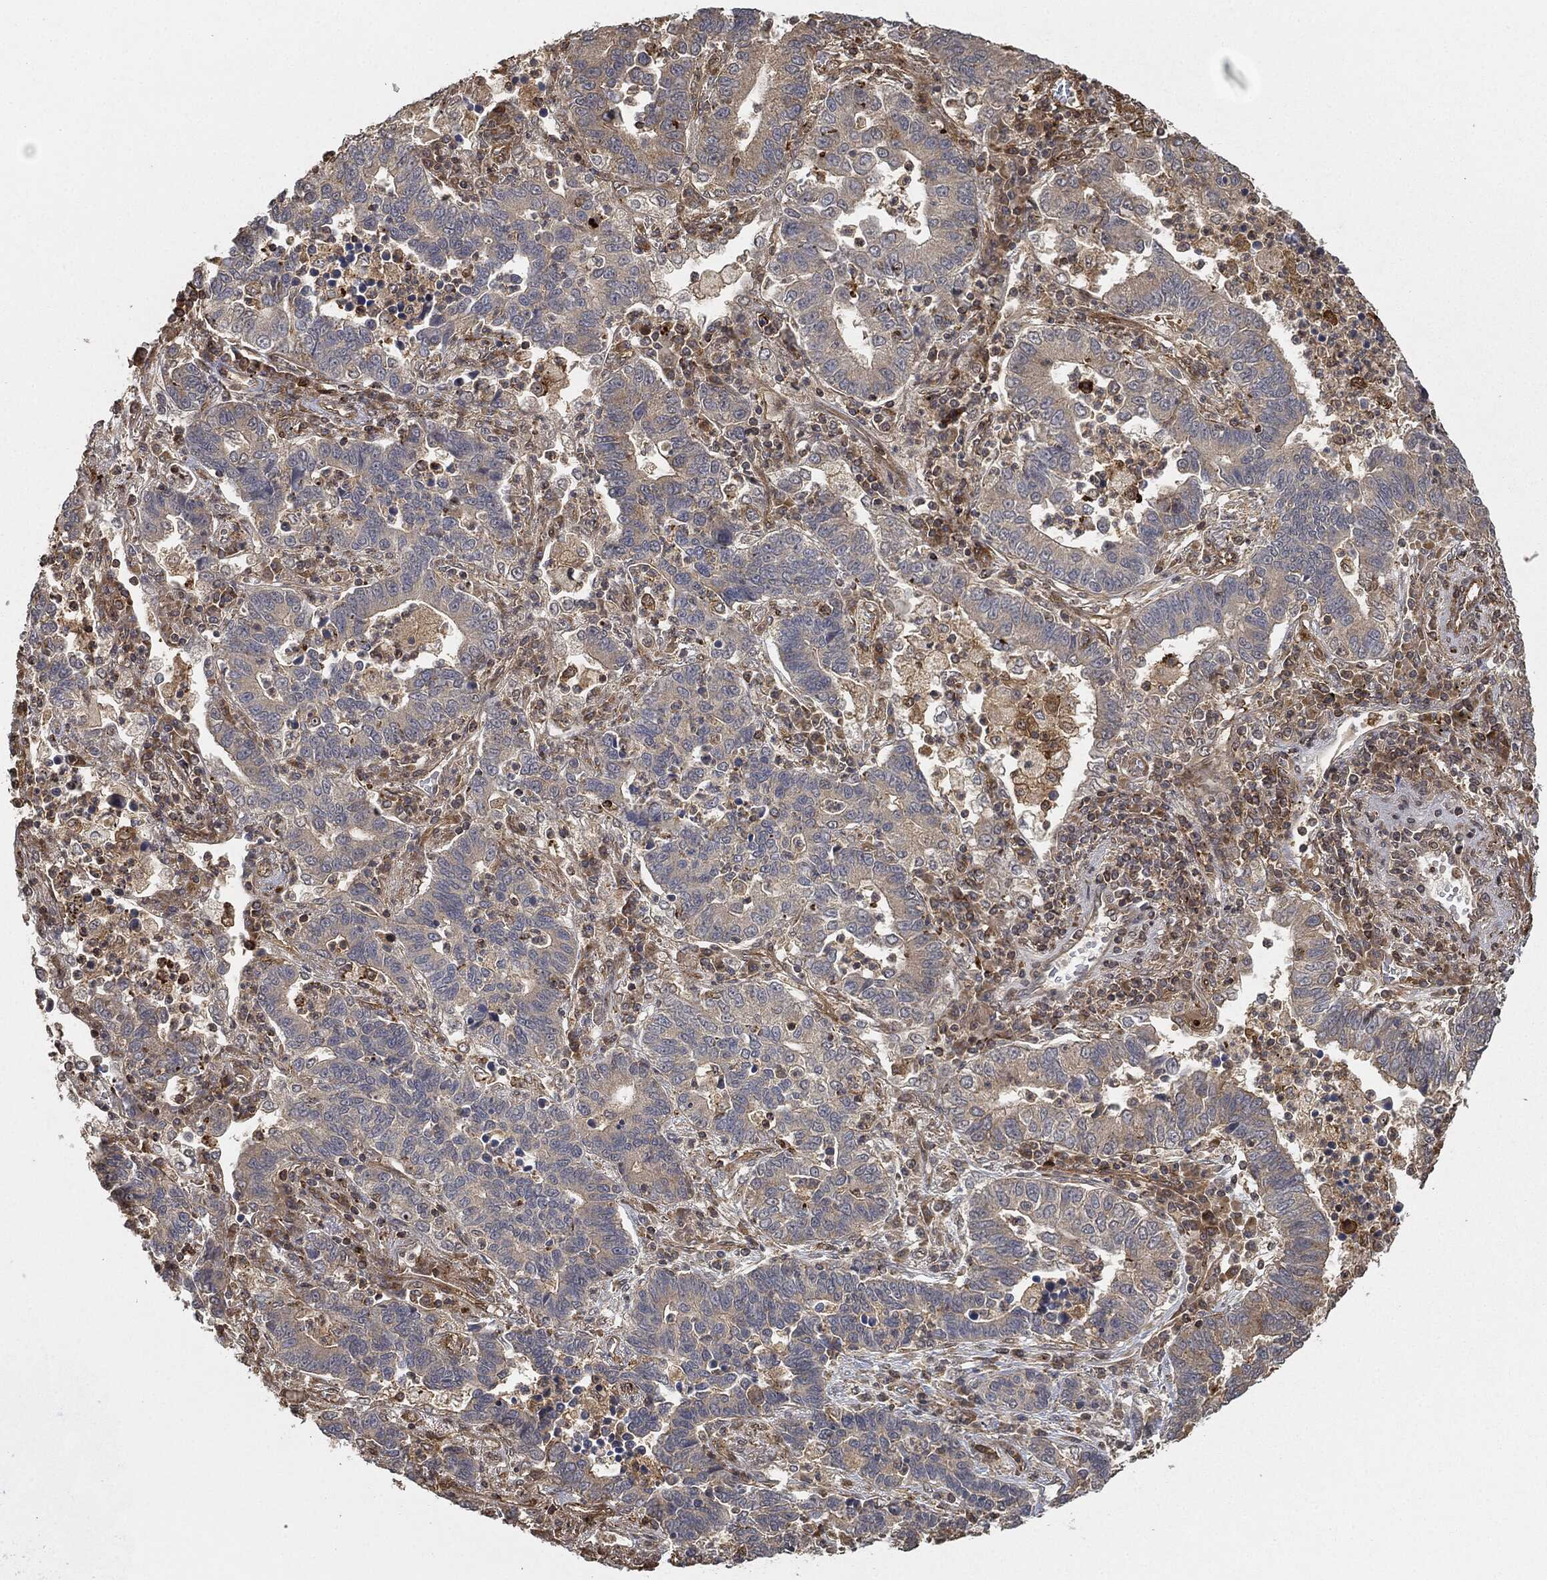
{"staining": {"intensity": "negative", "quantity": "none", "location": "none"}, "tissue": "lung cancer", "cell_type": "Tumor cells", "image_type": "cancer", "snomed": [{"axis": "morphology", "description": "Adenocarcinoma, NOS"}, {"axis": "topography", "description": "Lung"}], "caption": "Tumor cells are negative for protein expression in human lung cancer (adenocarcinoma).", "gene": "TPT1", "patient": {"sex": "female", "age": 57}}